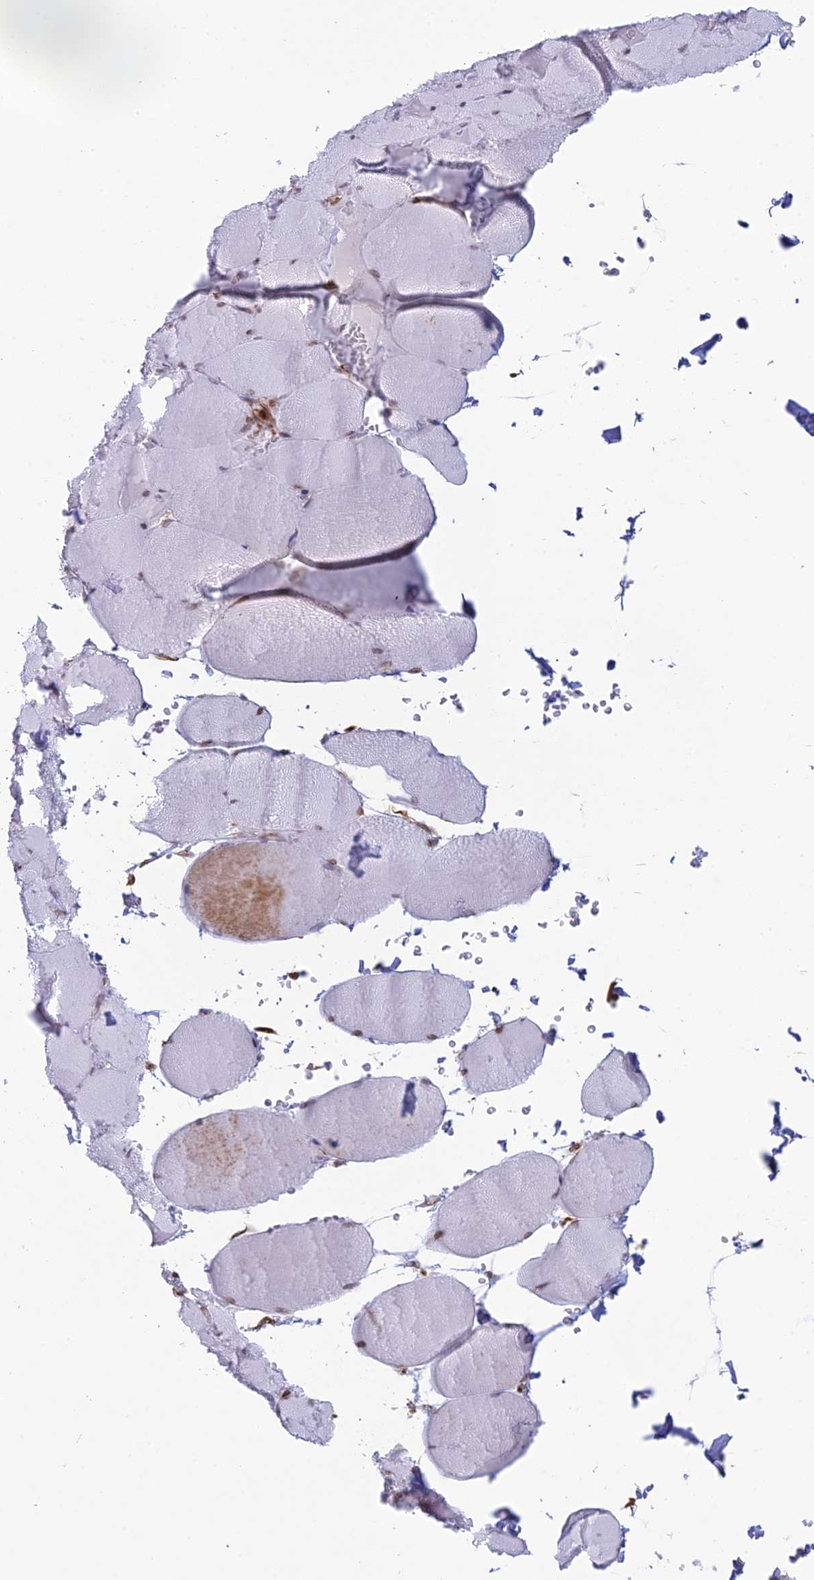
{"staining": {"intensity": "moderate", "quantity": "25%-75%", "location": "nuclear"}, "tissue": "skeletal muscle", "cell_type": "Myocytes", "image_type": "normal", "snomed": [{"axis": "morphology", "description": "Normal tissue, NOS"}, {"axis": "topography", "description": "Skeletal muscle"}, {"axis": "topography", "description": "Head-Neck"}], "caption": "The immunohistochemical stain labels moderate nuclear positivity in myocytes of unremarkable skeletal muscle. Using DAB (brown) and hematoxylin (blue) stains, captured at high magnification using brightfield microscopy.", "gene": "APOBR", "patient": {"sex": "male", "age": 66}}